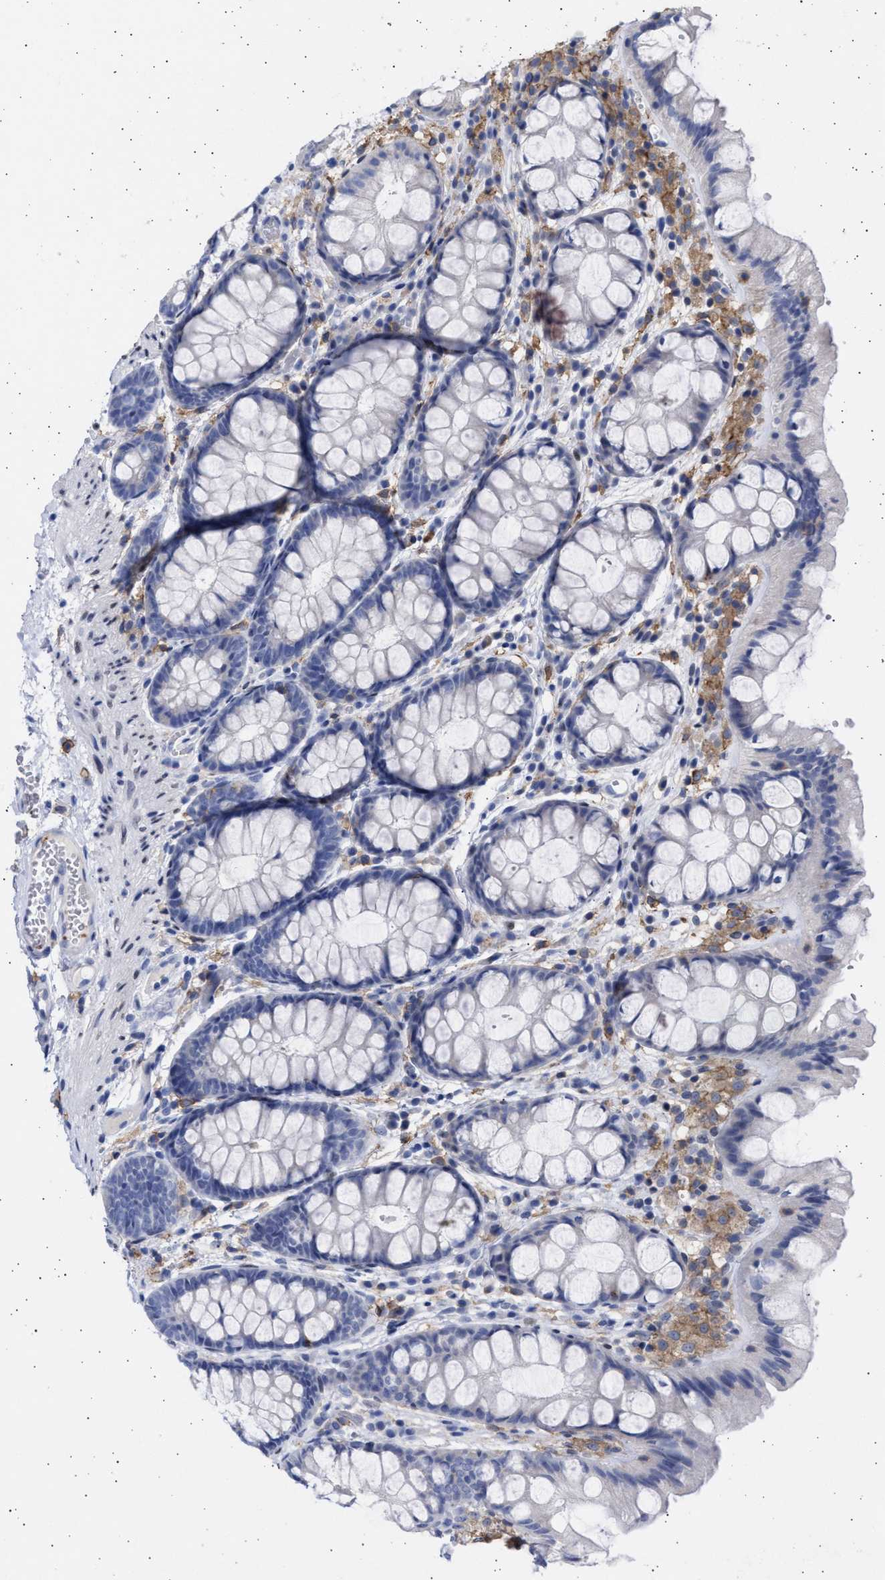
{"staining": {"intensity": "negative", "quantity": "none", "location": "none"}, "tissue": "colon", "cell_type": "Endothelial cells", "image_type": "normal", "snomed": [{"axis": "morphology", "description": "Normal tissue, NOS"}, {"axis": "topography", "description": "Colon"}], "caption": "A photomicrograph of human colon is negative for staining in endothelial cells. The staining was performed using DAB (3,3'-diaminobenzidine) to visualize the protein expression in brown, while the nuclei were stained in blue with hematoxylin (Magnification: 20x).", "gene": "FCER1A", "patient": {"sex": "male", "age": 47}}